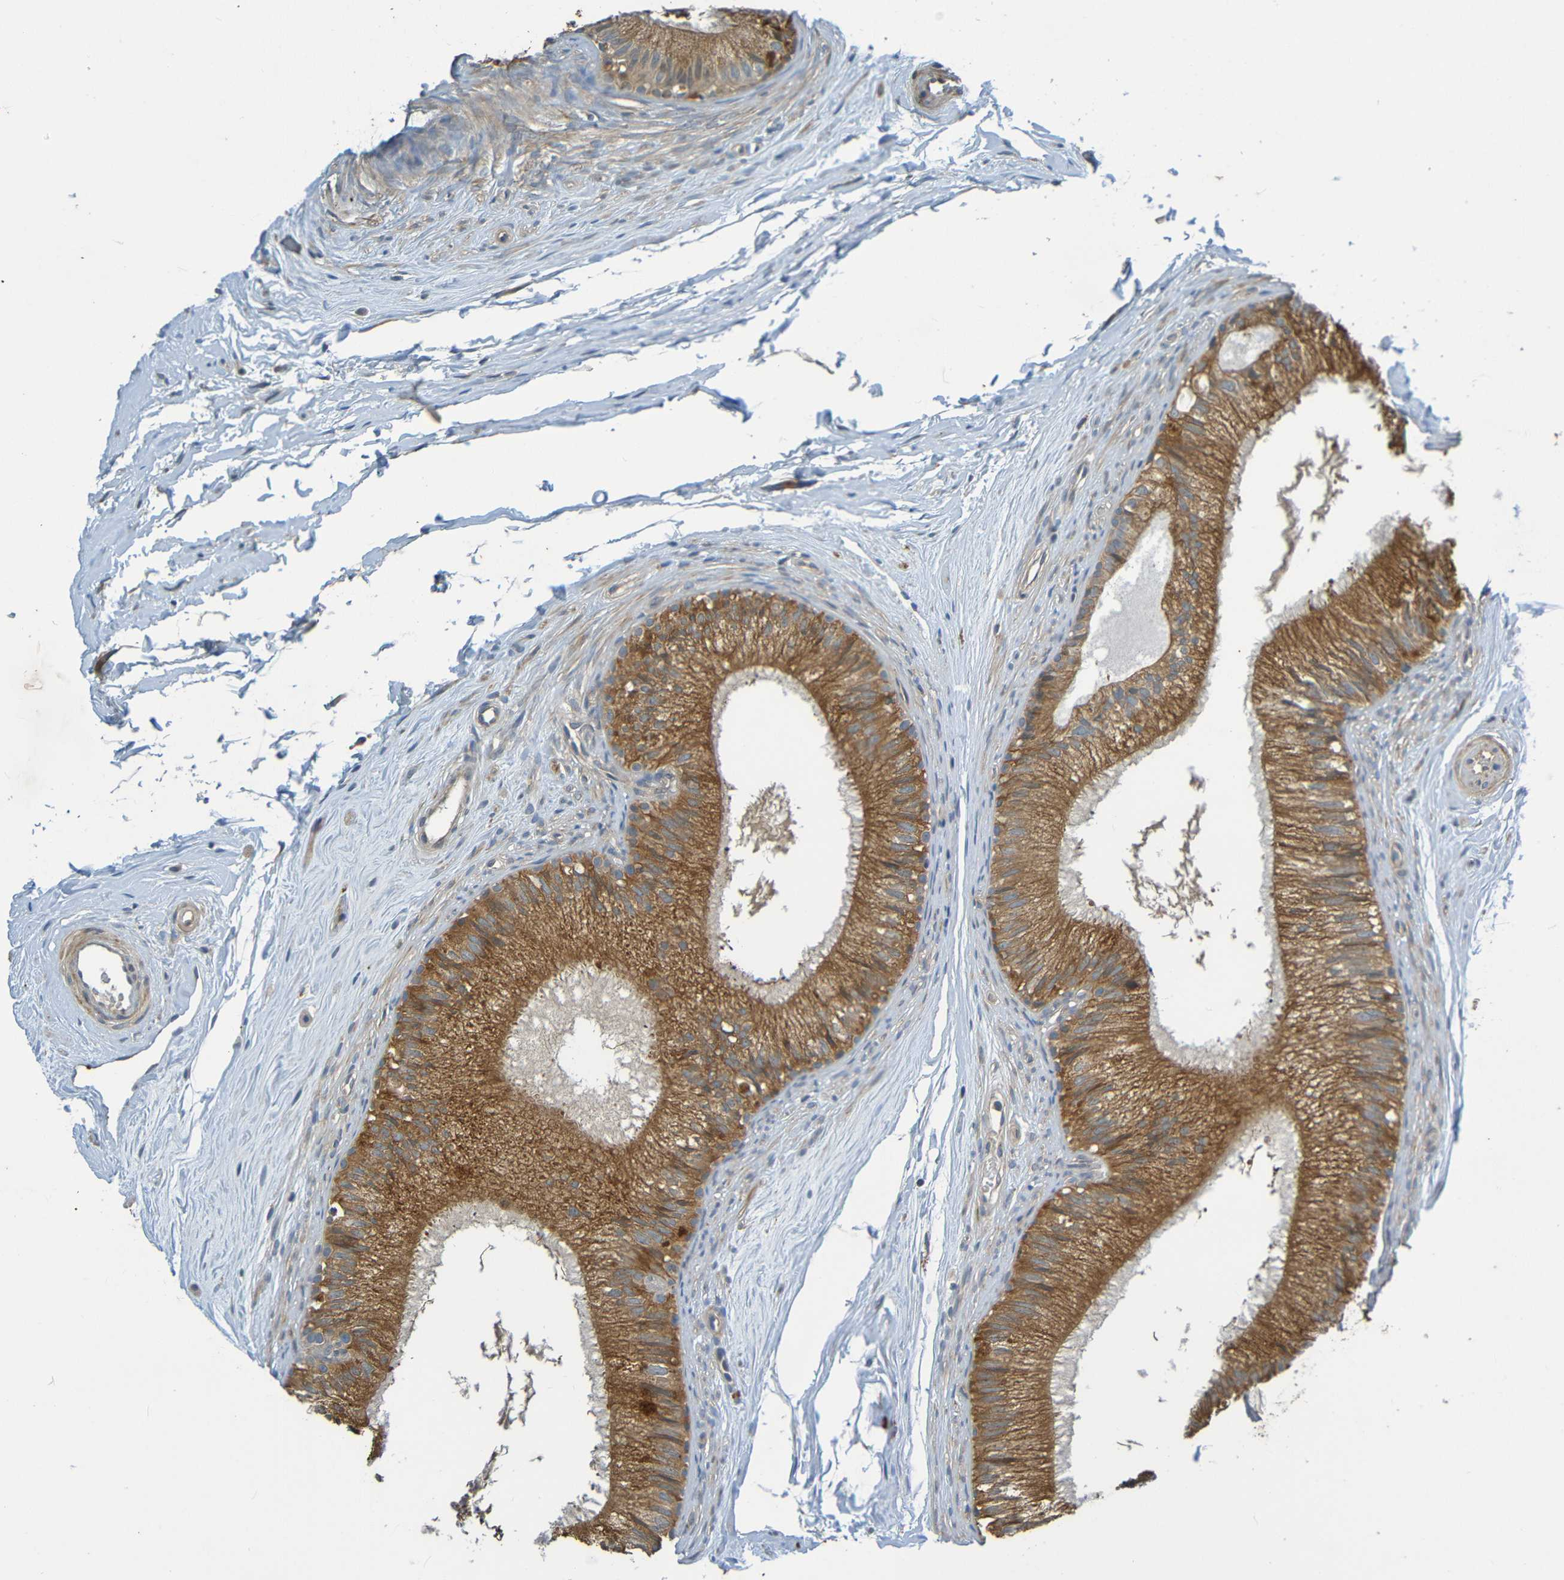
{"staining": {"intensity": "moderate", "quantity": ">75%", "location": "cytoplasmic/membranous"}, "tissue": "epididymis", "cell_type": "Glandular cells", "image_type": "normal", "snomed": [{"axis": "morphology", "description": "Normal tissue, NOS"}, {"axis": "topography", "description": "Epididymis"}], "caption": "Immunohistochemical staining of benign epididymis displays >75% levels of moderate cytoplasmic/membranous protein positivity in approximately >75% of glandular cells.", "gene": "CYP4F2", "patient": {"sex": "male", "age": 56}}